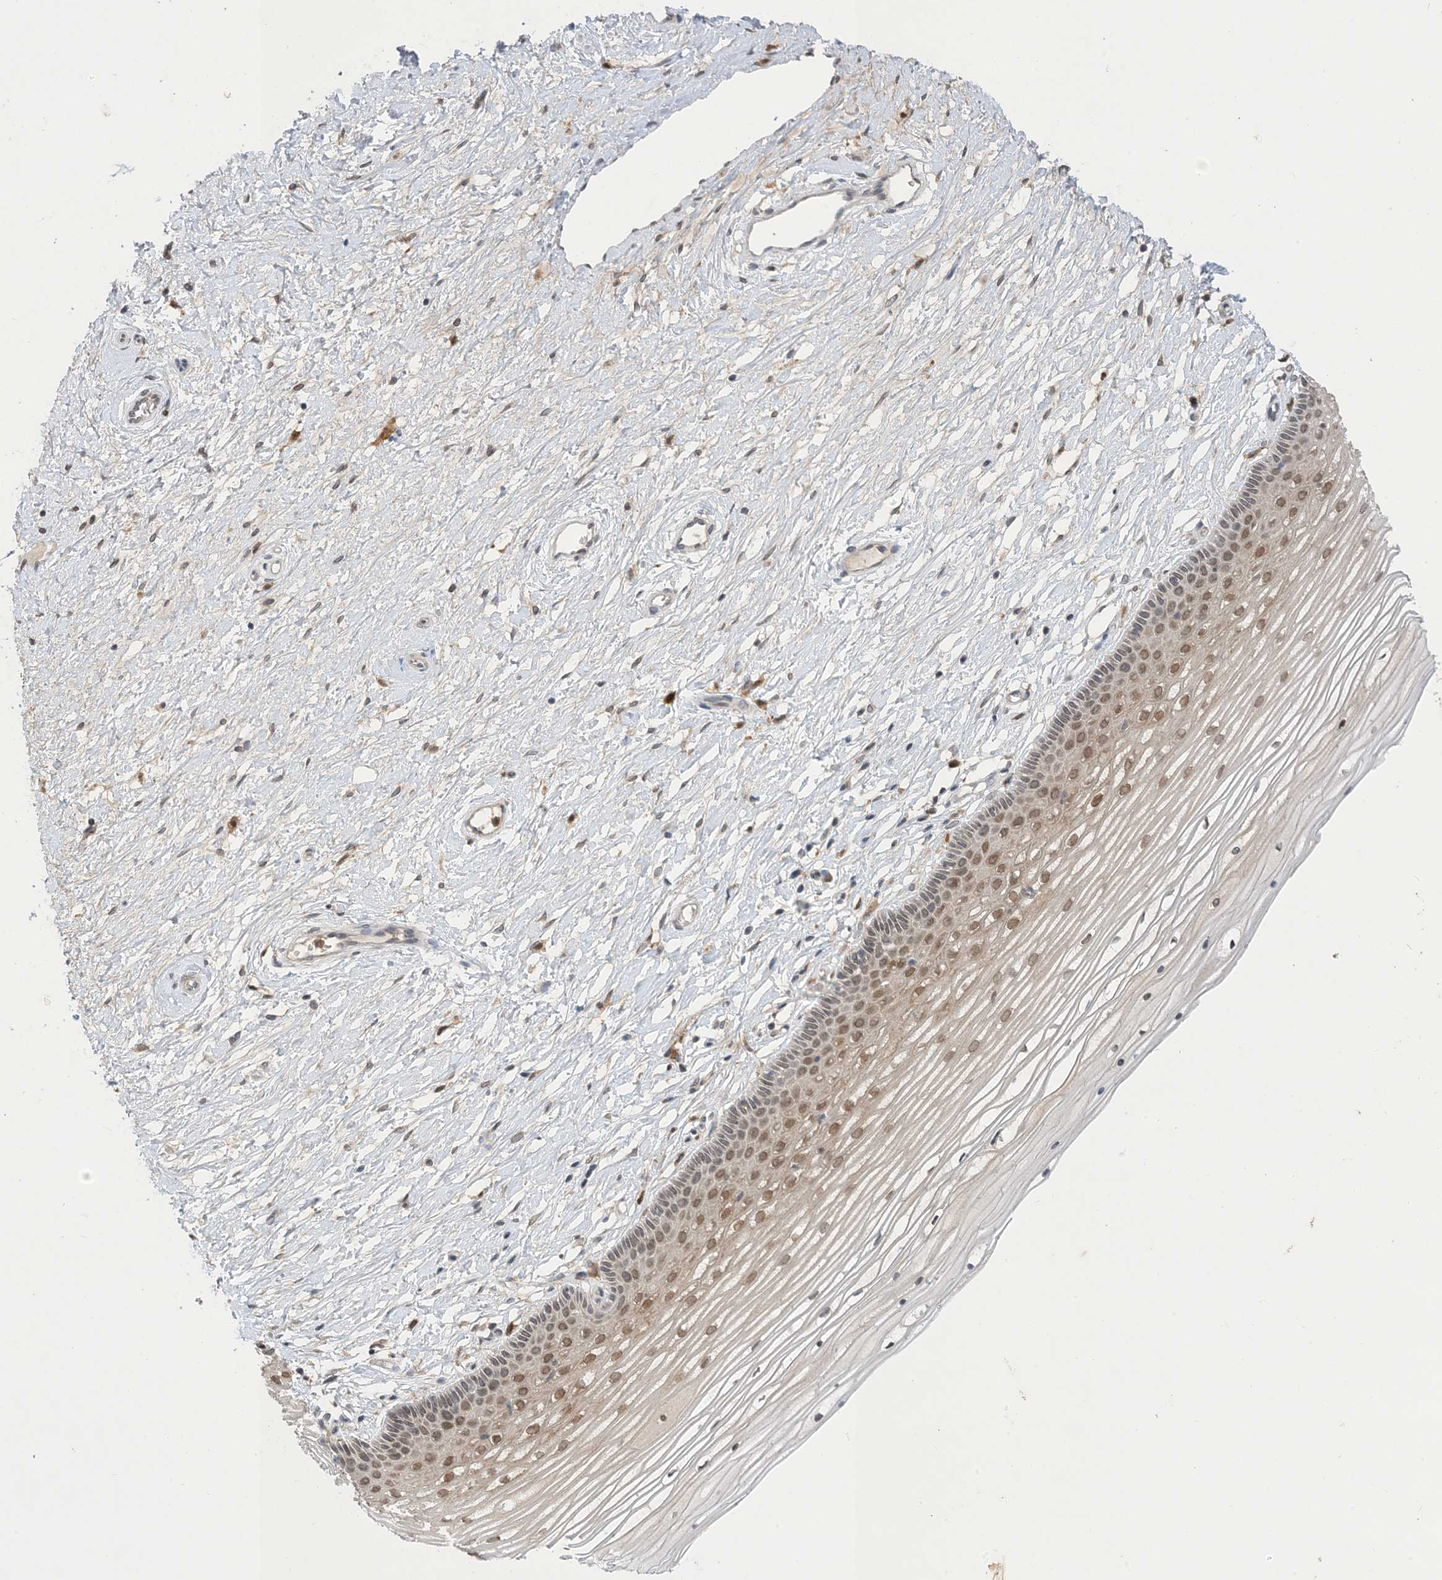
{"staining": {"intensity": "moderate", "quantity": "25%-75%", "location": "cytoplasmic/membranous,nuclear"}, "tissue": "vagina", "cell_type": "Squamous epithelial cells", "image_type": "normal", "snomed": [{"axis": "morphology", "description": "Normal tissue, NOS"}, {"axis": "topography", "description": "Vagina"}, {"axis": "topography", "description": "Cervix"}], "caption": "Brown immunohistochemical staining in benign human vagina reveals moderate cytoplasmic/membranous,nuclear staining in approximately 25%-75% of squamous epithelial cells. Nuclei are stained in blue.", "gene": "NAGK", "patient": {"sex": "female", "age": 40}}